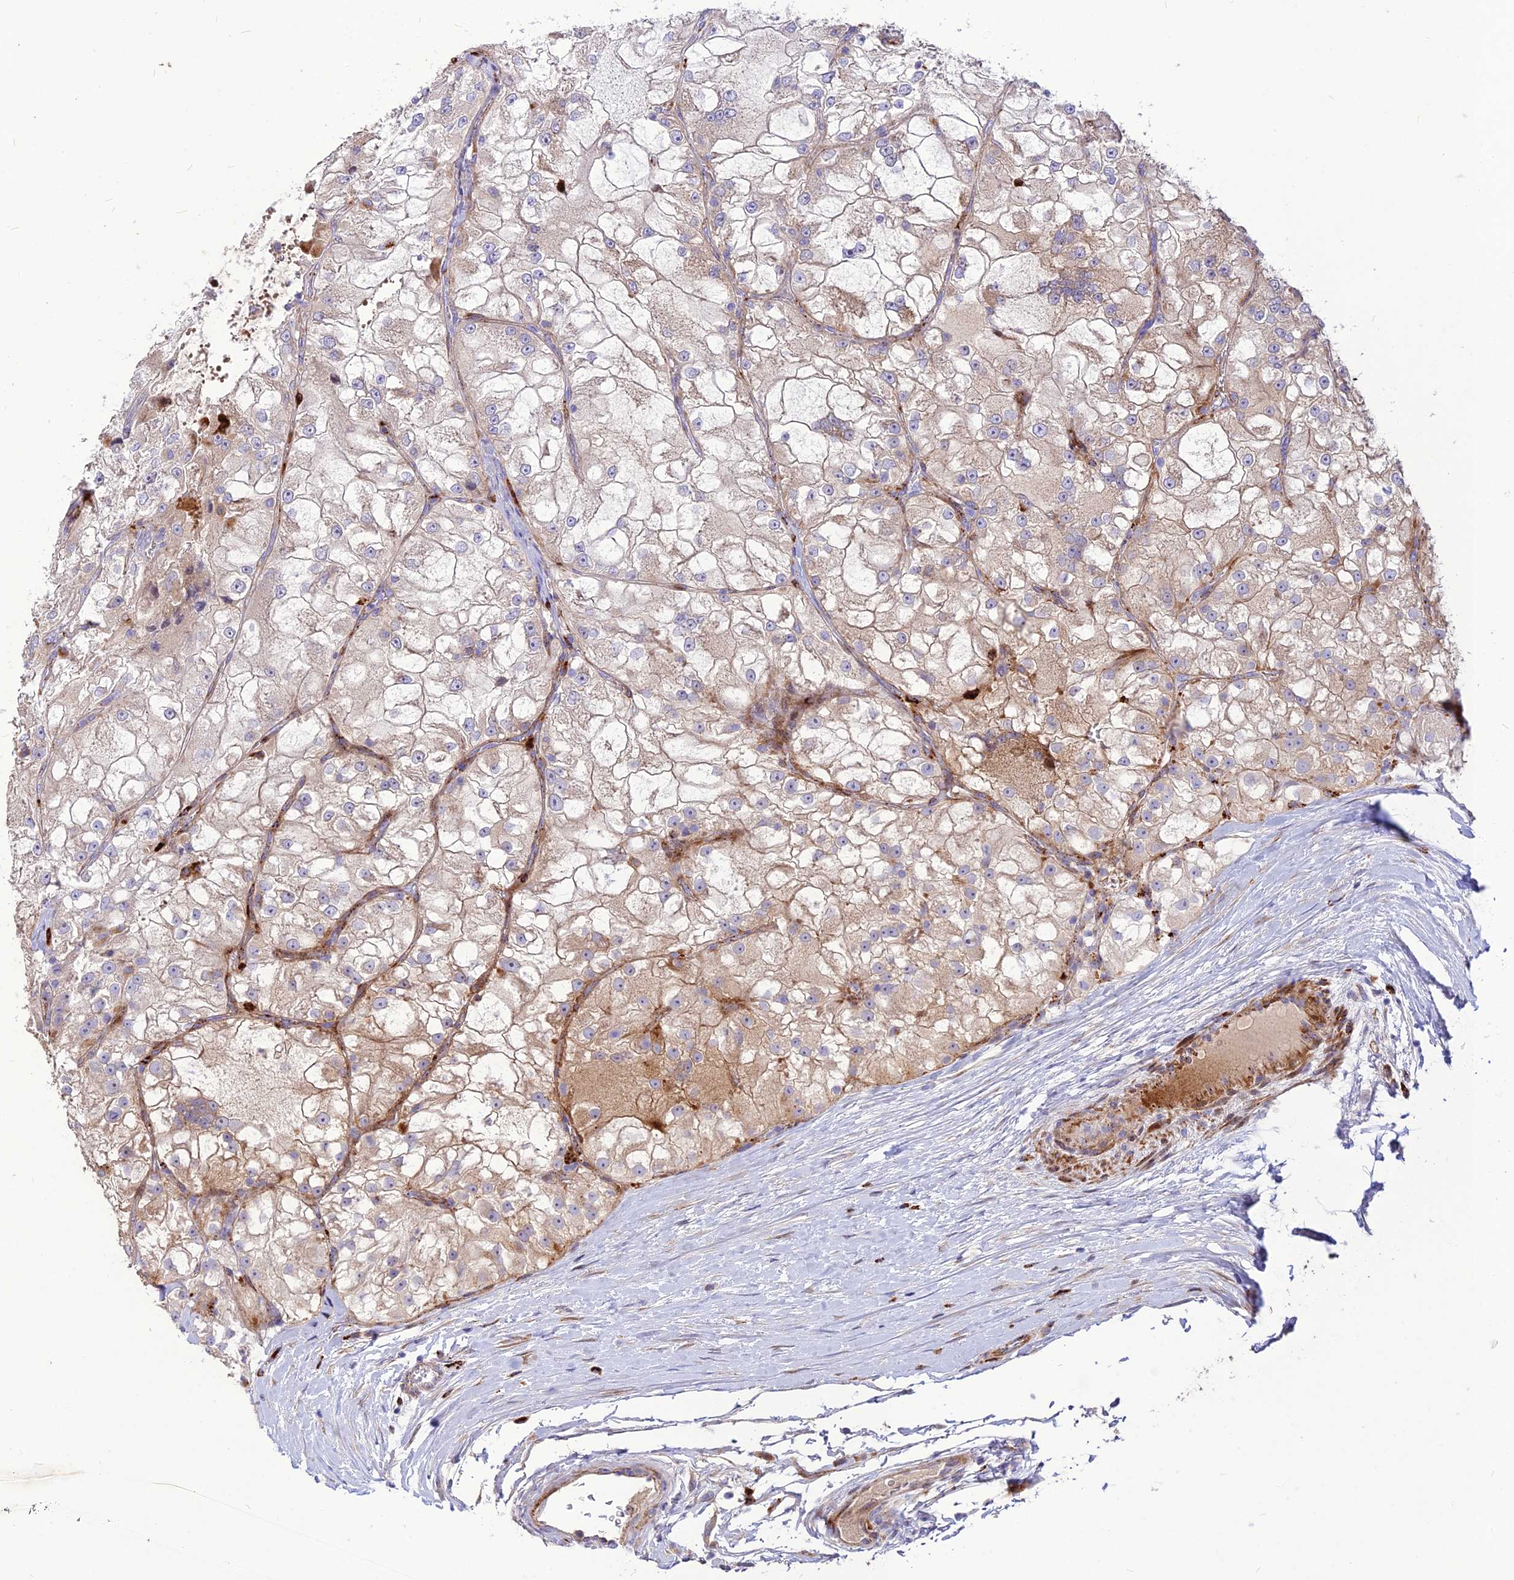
{"staining": {"intensity": "weak", "quantity": "<25%", "location": "cytoplasmic/membranous"}, "tissue": "renal cancer", "cell_type": "Tumor cells", "image_type": "cancer", "snomed": [{"axis": "morphology", "description": "Adenocarcinoma, NOS"}, {"axis": "topography", "description": "Kidney"}], "caption": "Protein analysis of renal adenocarcinoma exhibits no significant expression in tumor cells.", "gene": "RIMOC1", "patient": {"sex": "female", "age": 72}}